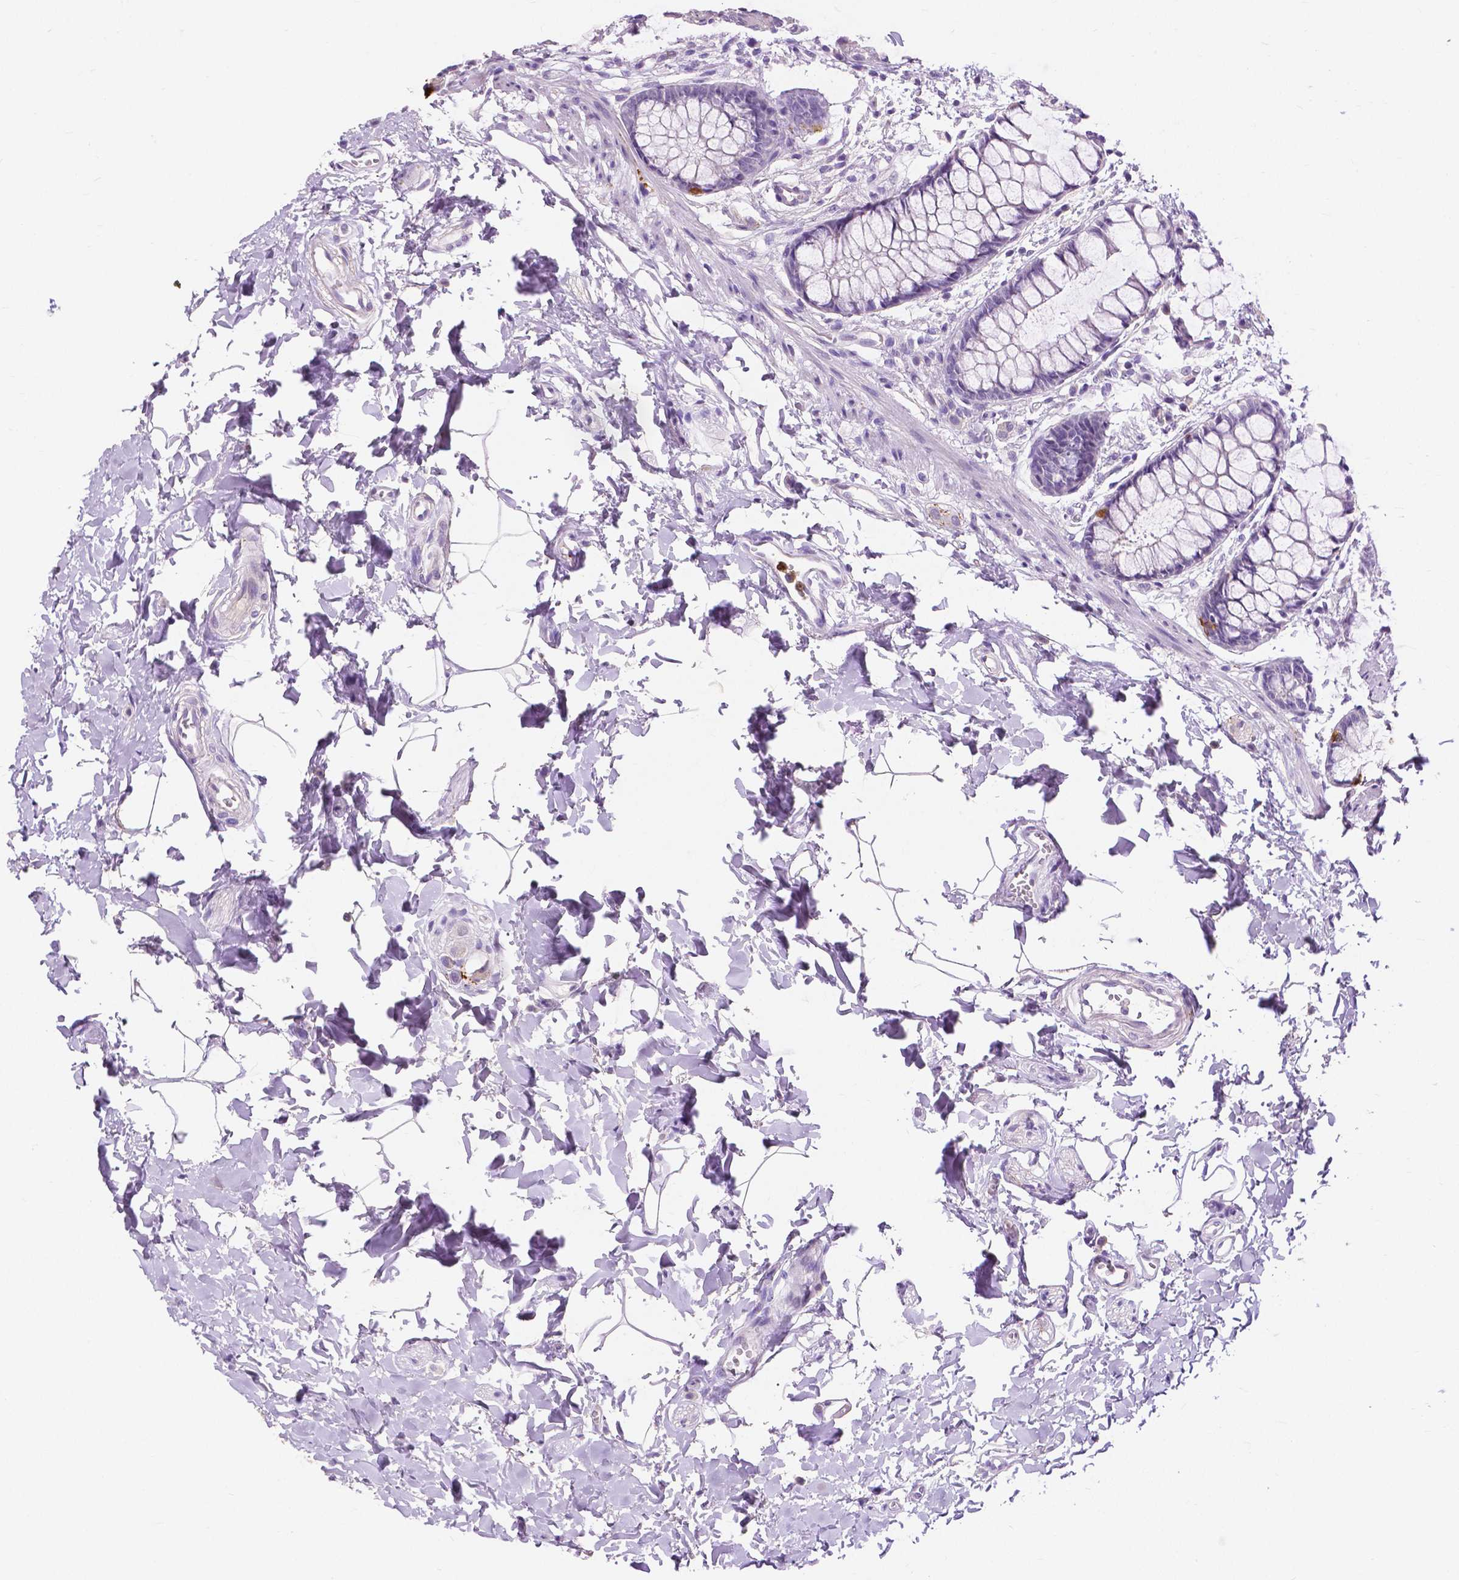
{"staining": {"intensity": "strong", "quantity": "<25%", "location": "cytoplasmic/membranous"}, "tissue": "rectum", "cell_type": "Glandular cells", "image_type": "normal", "snomed": [{"axis": "morphology", "description": "Normal tissue, NOS"}, {"axis": "topography", "description": "Rectum"}], "caption": "A micrograph of human rectum stained for a protein demonstrates strong cytoplasmic/membranous brown staining in glandular cells.", "gene": "CXCR2", "patient": {"sex": "female", "age": 62}}